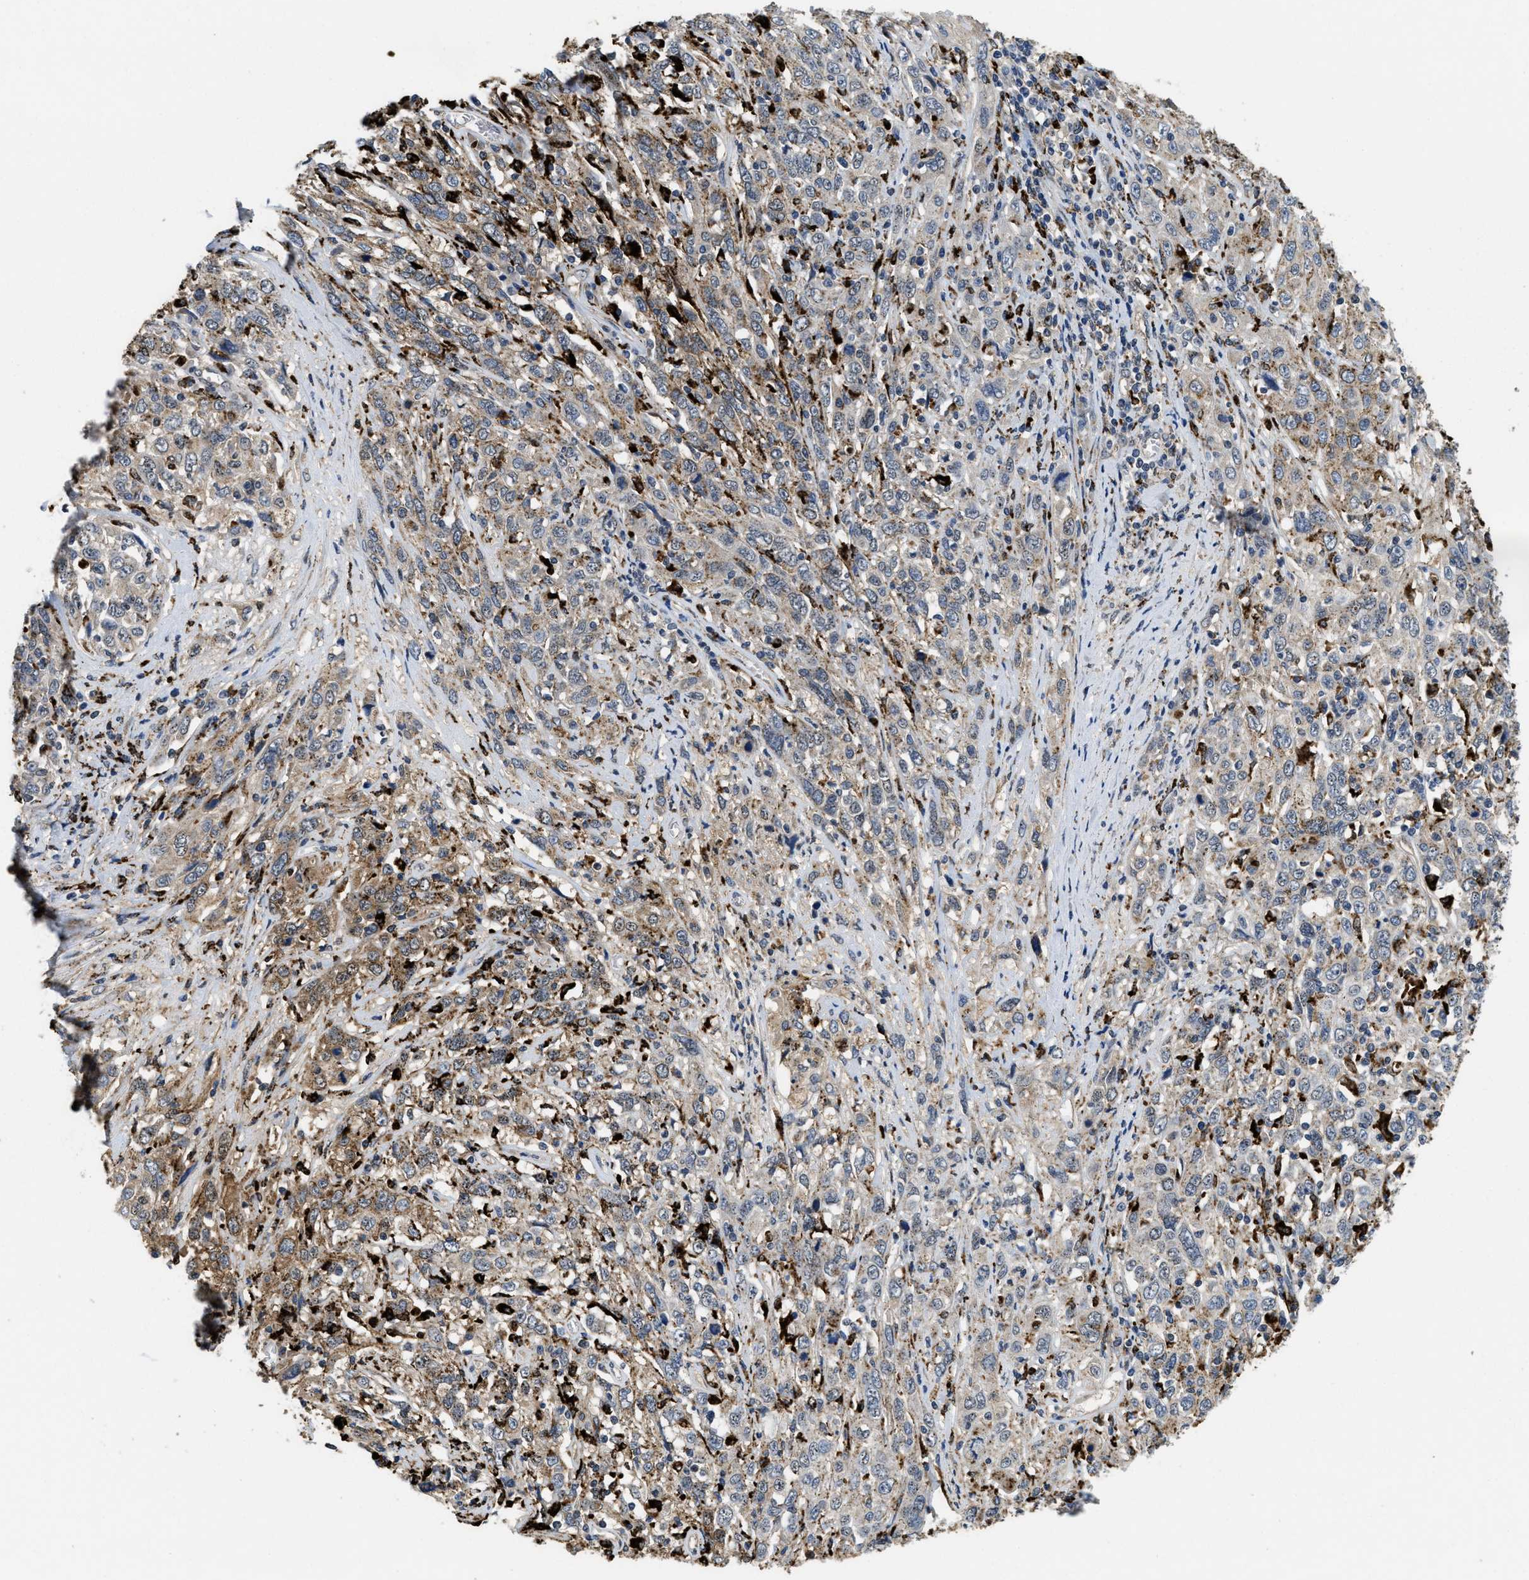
{"staining": {"intensity": "weak", "quantity": "<25%", "location": "cytoplasmic/membranous"}, "tissue": "cervical cancer", "cell_type": "Tumor cells", "image_type": "cancer", "snomed": [{"axis": "morphology", "description": "Squamous cell carcinoma, NOS"}, {"axis": "topography", "description": "Cervix"}], "caption": "Immunohistochemical staining of cervical squamous cell carcinoma demonstrates no significant expression in tumor cells. Brightfield microscopy of immunohistochemistry stained with DAB (brown) and hematoxylin (blue), captured at high magnification.", "gene": "BMPR2", "patient": {"sex": "female", "age": 46}}